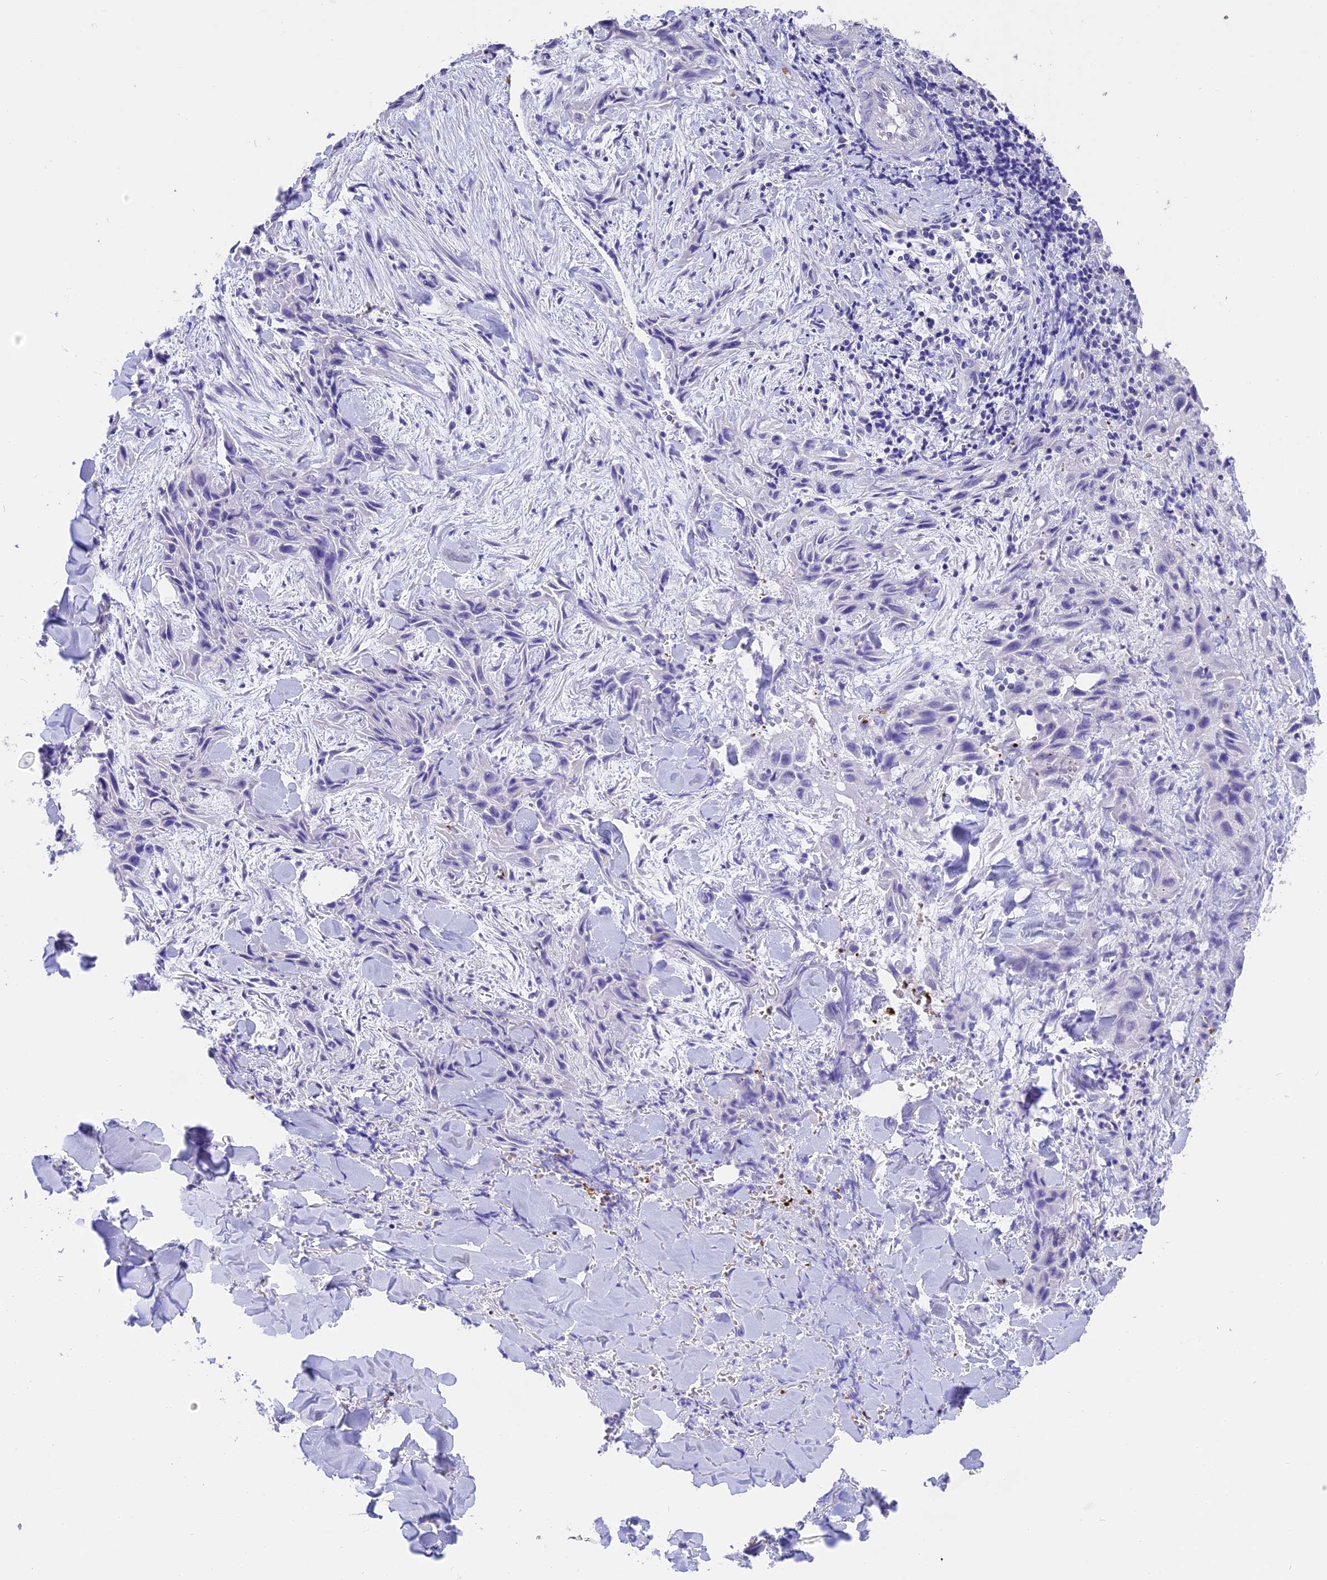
{"staining": {"intensity": "negative", "quantity": "none", "location": "none"}, "tissue": "skin cancer", "cell_type": "Tumor cells", "image_type": "cancer", "snomed": [{"axis": "morphology", "description": "Squamous cell carcinoma, NOS"}, {"axis": "topography", "description": "Skin"}, {"axis": "topography", "description": "Subcutis"}], "caption": "Immunohistochemistry histopathology image of neoplastic tissue: human skin cancer stained with DAB (3,3'-diaminobenzidine) demonstrates no significant protein staining in tumor cells.", "gene": "TNNC2", "patient": {"sex": "male", "age": 73}}